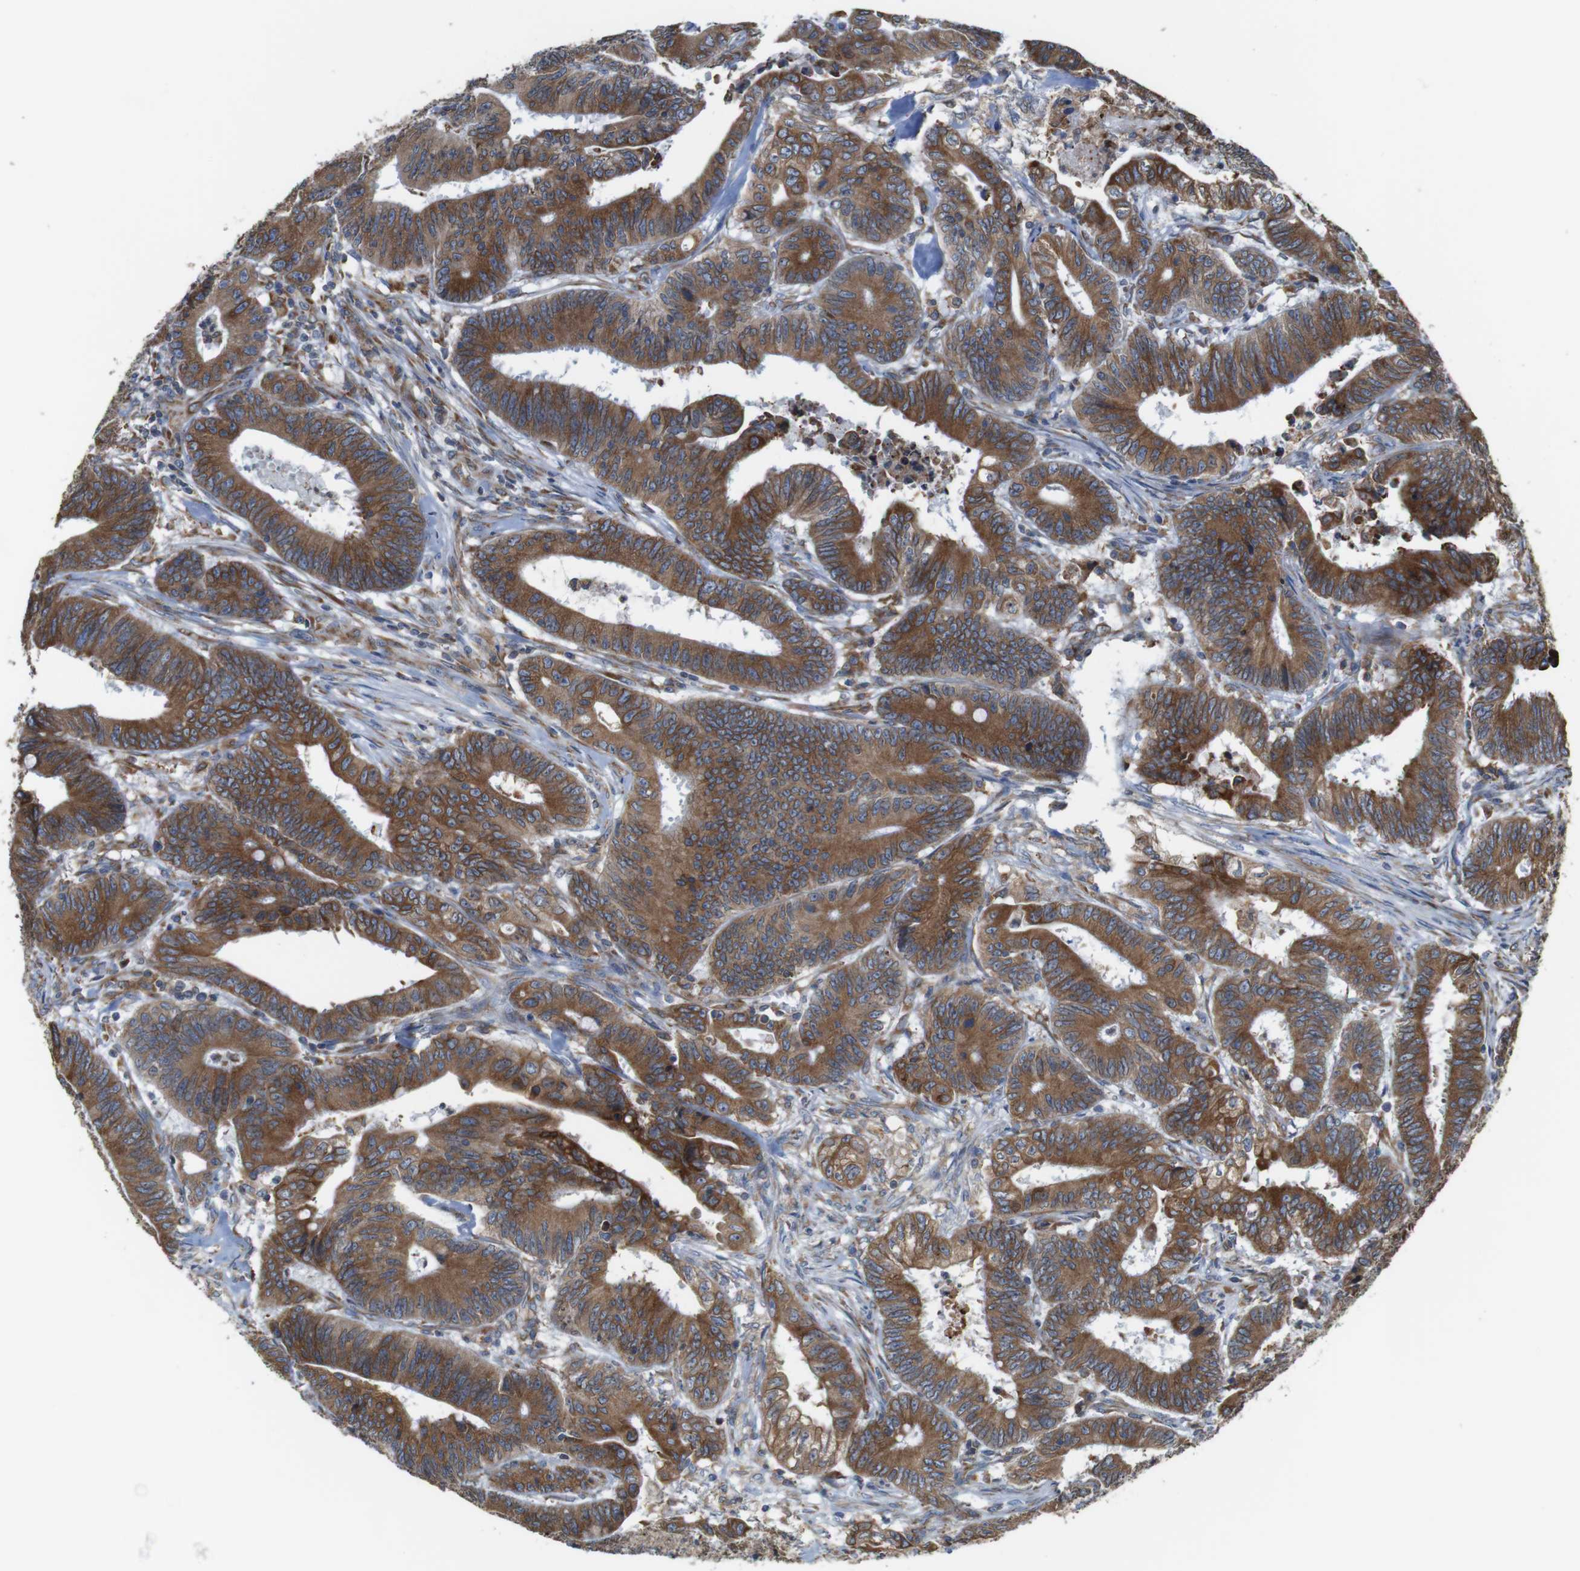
{"staining": {"intensity": "moderate", "quantity": ">75%", "location": "cytoplasmic/membranous"}, "tissue": "colorectal cancer", "cell_type": "Tumor cells", "image_type": "cancer", "snomed": [{"axis": "morphology", "description": "Adenocarcinoma, NOS"}, {"axis": "topography", "description": "Colon"}], "caption": "Immunohistochemical staining of human colorectal adenocarcinoma demonstrates moderate cytoplasmic/membranous protein staining in about >75% of tumor cells. Nuclei are stained in blue.", "gene": "UGGT1", "patient": {"sex": "male", "age": 45}}